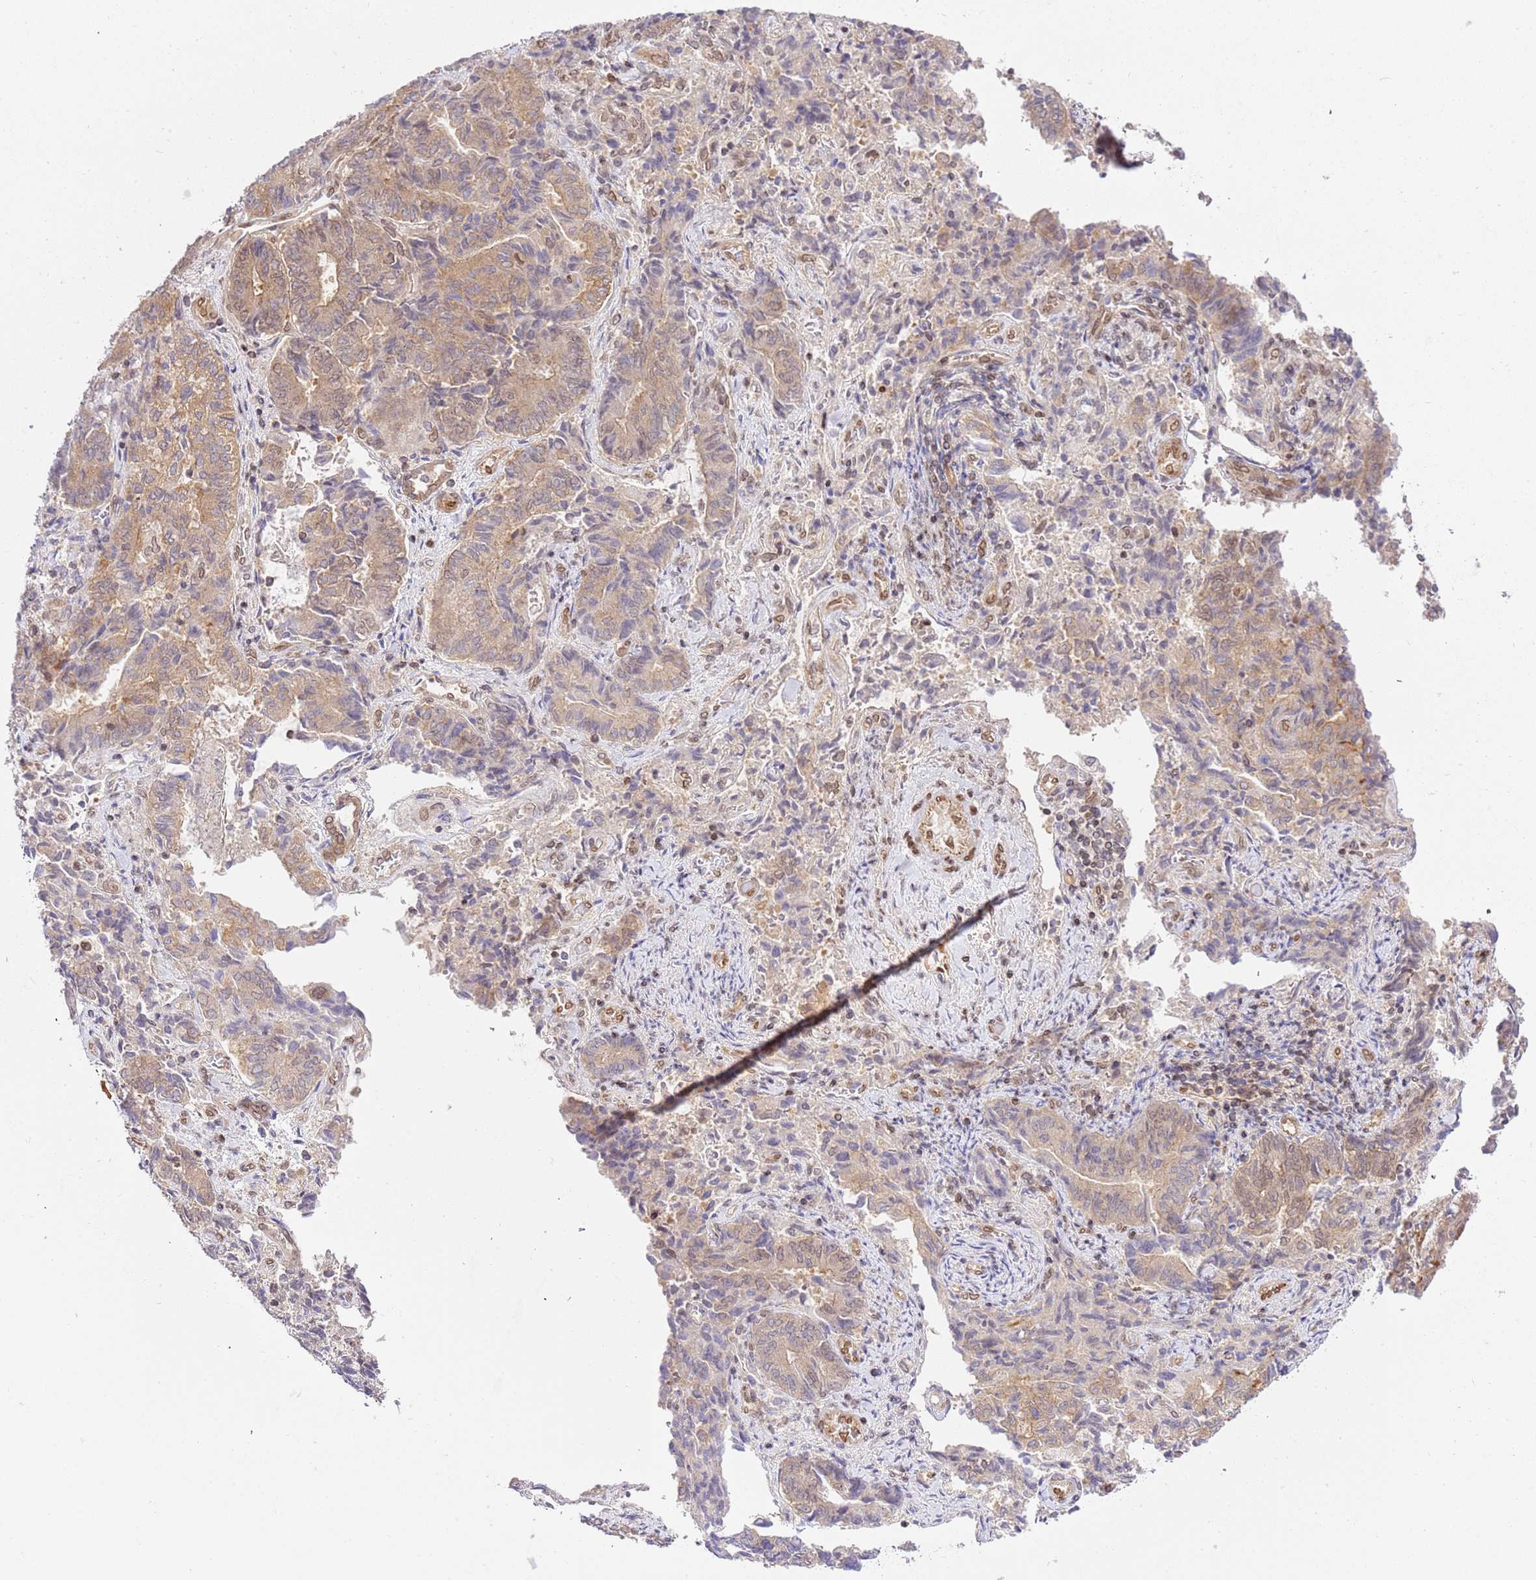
{"staining": {"intensity": "weak", "quantity": "25%-75%", "location": "cytoplasmic/membranous,nuclear"}, "tissue": "endometrial cancer", "cell_type": "Tumor cells", "image_type": "cancer", "snomed": [{"axis": "morphology", "description": "Adenocarcinoma, NOS"}, {"axis": "topography", "description": "Endometrium"}], "caption": "A micrograph of human adenocarcinoma (endometrial) stained for a protein reveals weak cytoplasmic/membranous and nuclear brown staining in tumor cells. The protein is shown in brown color, while the nuclei are stained blue.", "gene": "TRIM37", "patient": {"sex": "female", "age": 80}}